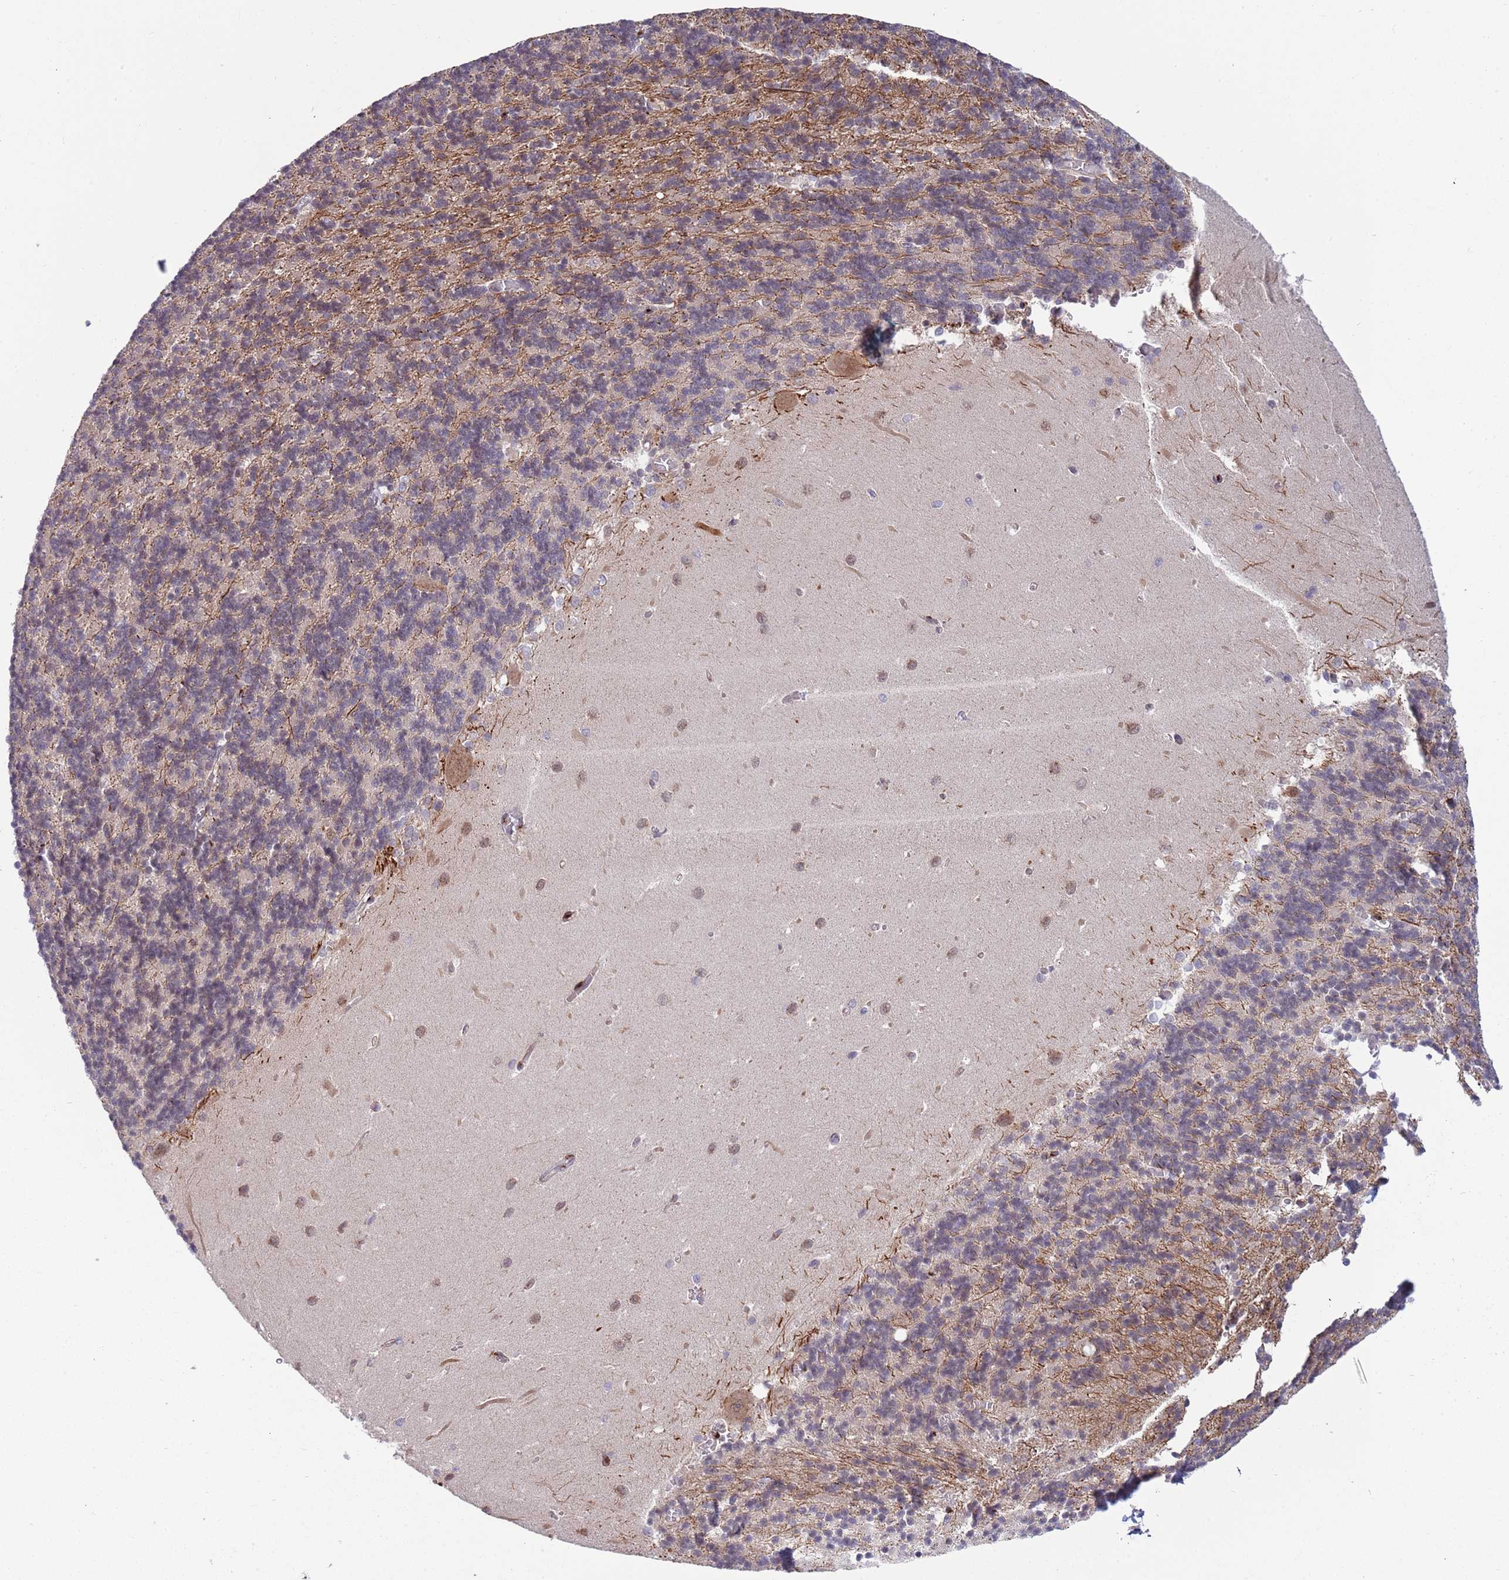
{"staining": {"intensity": "negative", "quantity": "none", "location": "none"}, "tissue": "cerebellum", "cell_type": "Cells in granular layer", "image_type": "normal", "snomed": [{"axis": "morphology", "description": "Normal tissue, NOS"}, {"axis": "topography", "description": "Cerebellum"}], "caption": "Immunohistochemistry of benign cerebellum reveals no expression in cells in granular layer.", "gene": "BTBD7", "patient": {"sex": "male", "age": 37}}